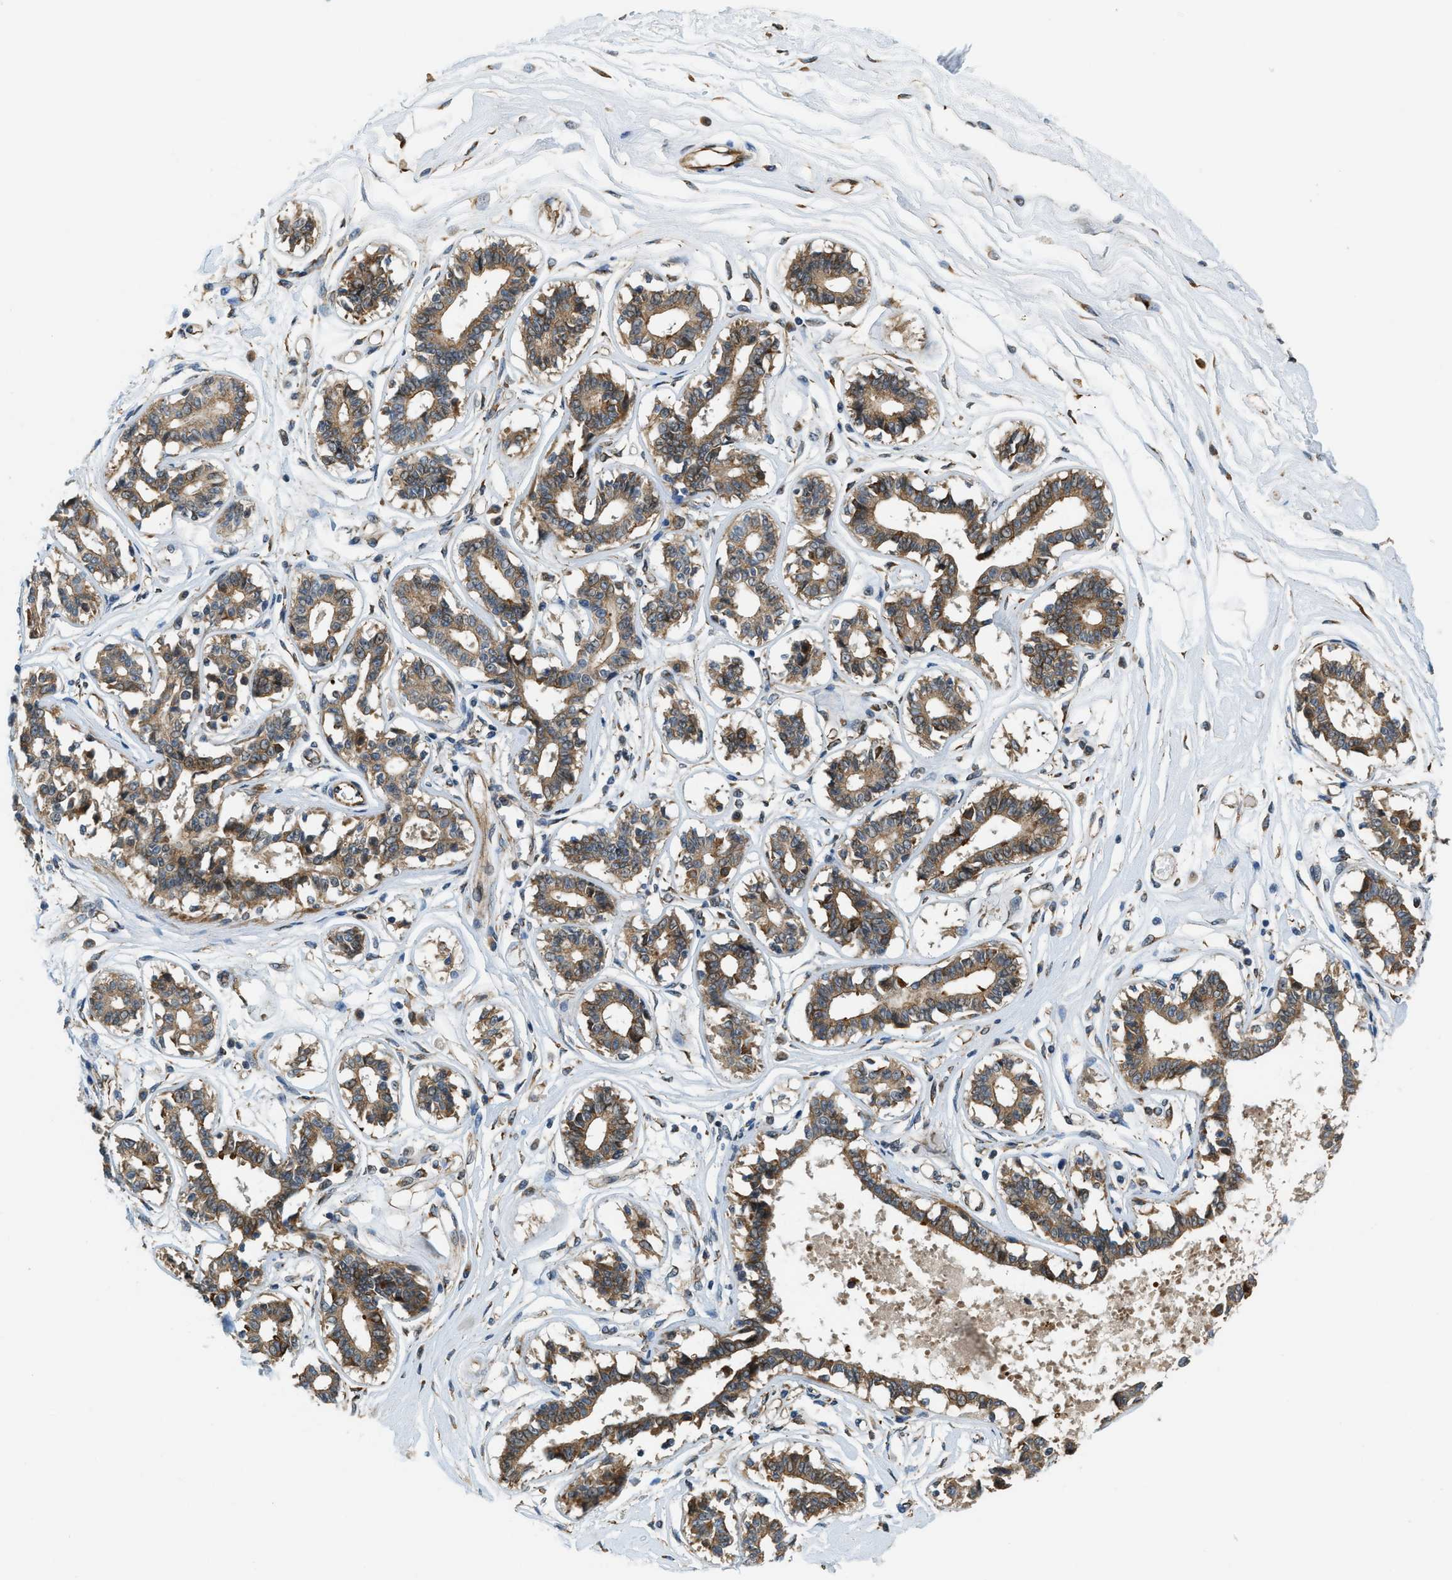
{"staining": {"intensity": "negative", "quantity": "none", "location": "none"}, "tissue": "breast", "cell_type": "Adipocytes", "image_type": "normal", "snomed": [{"axis": "morphology", "description": "Normal tissue, NOS"}, {"axis": "topography", "description": "Breast"}], "caption": "This is a photomicrograph of immunohistochemistry (IHC) staining of normal breast, which shows no expression in adipocytes. (DAB (3,3'-diaminobenzidine) immunohistochemistry visualized using brightfield microscopy, high magnification).", "gene": "ALOX12", "patient": {"sex": "female", "age": 45}}